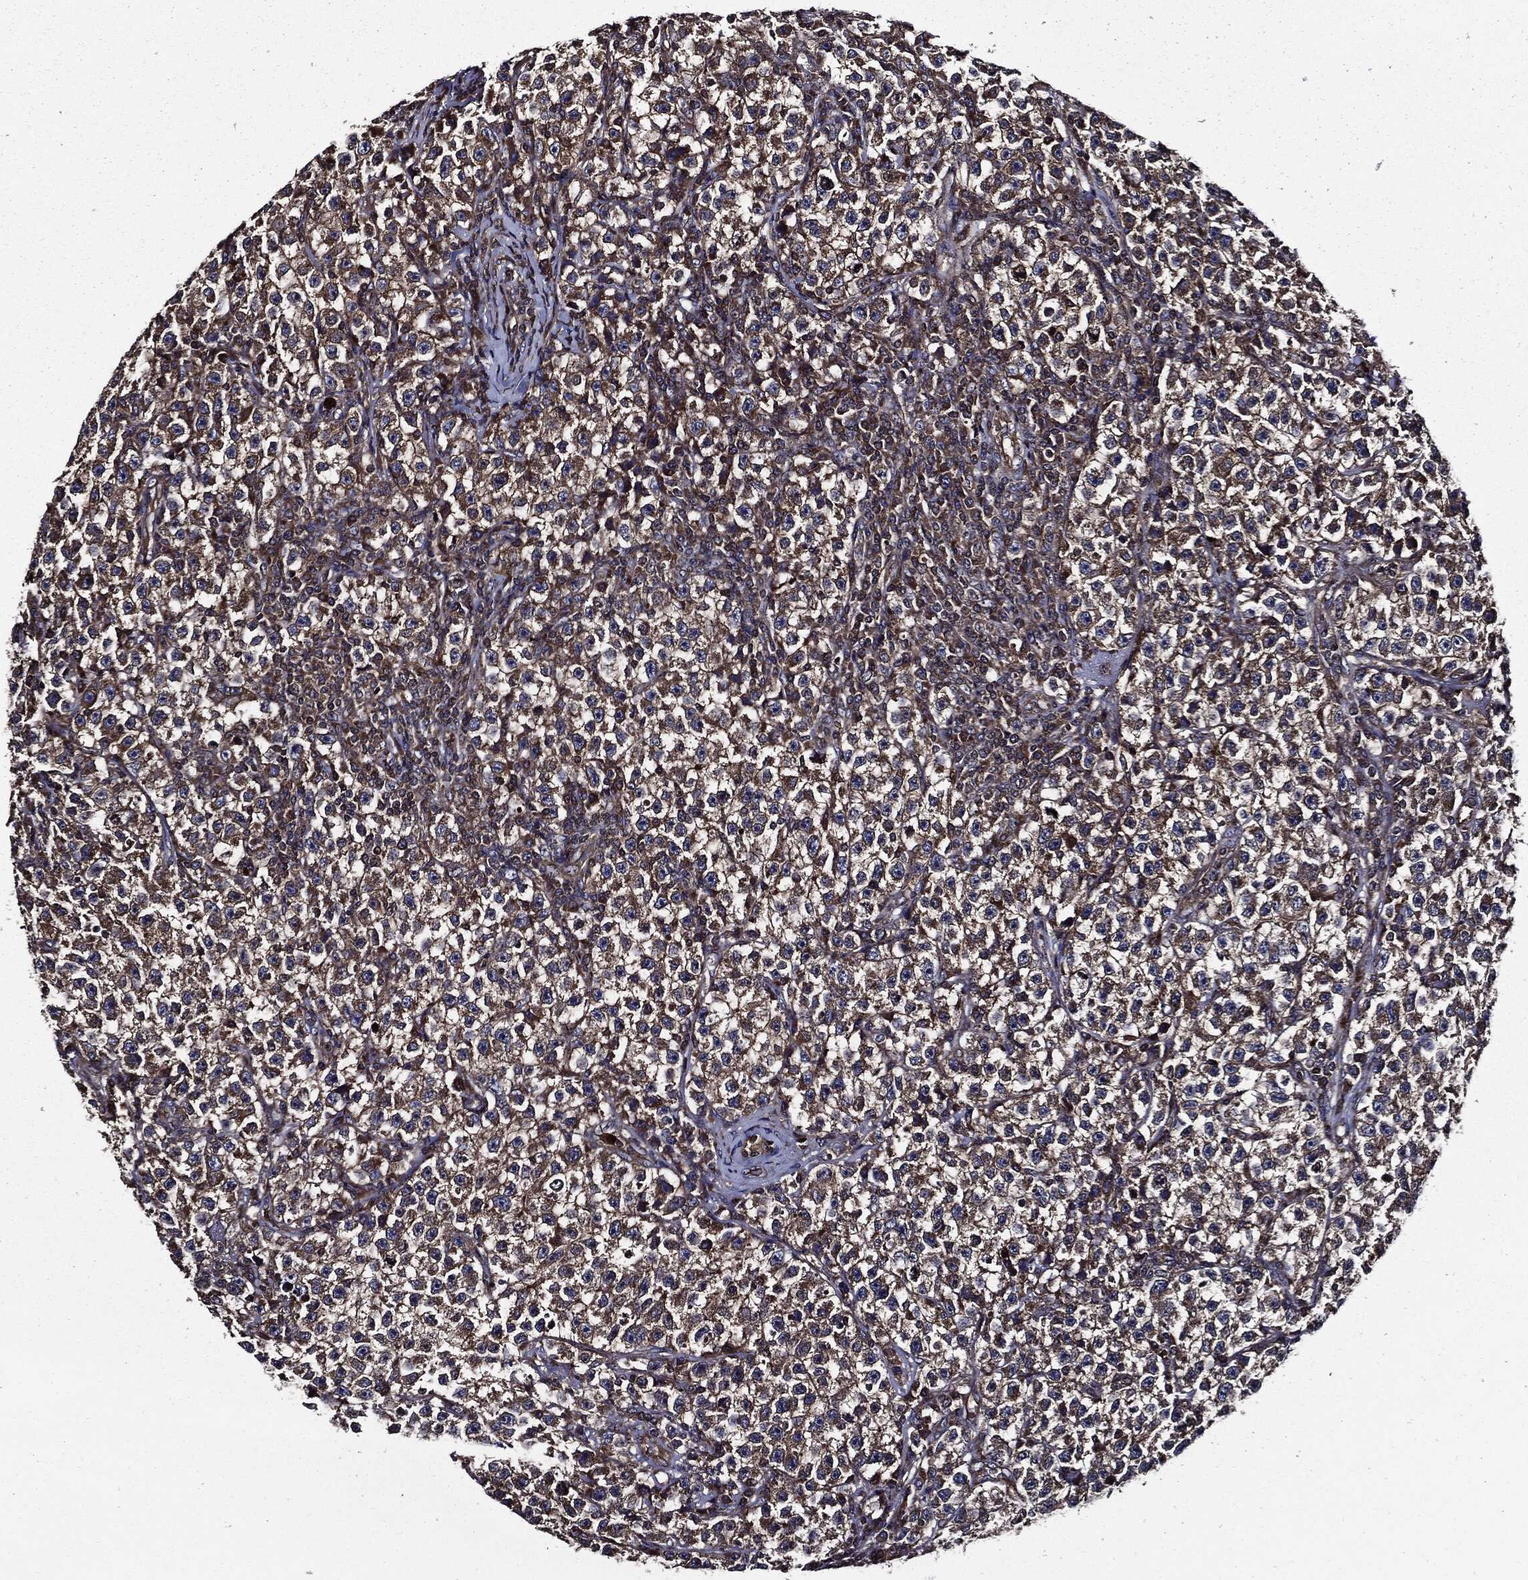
{"staining": {"intensity": "moderate", "quantity": "<25%", "location": "cytoplasmic/membranous"}, "tissue": "testis cancer", "cell_type": "Tumor cells", "image_type": "cancer", "snomed": [{"axis": "morphology", "description": "Seminoma, NOS"}, {"axis": "topography", "description": "Testis"}], "caption": "A brown stain labels moderate cytoplasmic/membranous expression of a protein in human testis cancer (seminoma) tumor cells.", "gene": "PDCD6IP", "patient": {"sex": "male", "age": 22}}